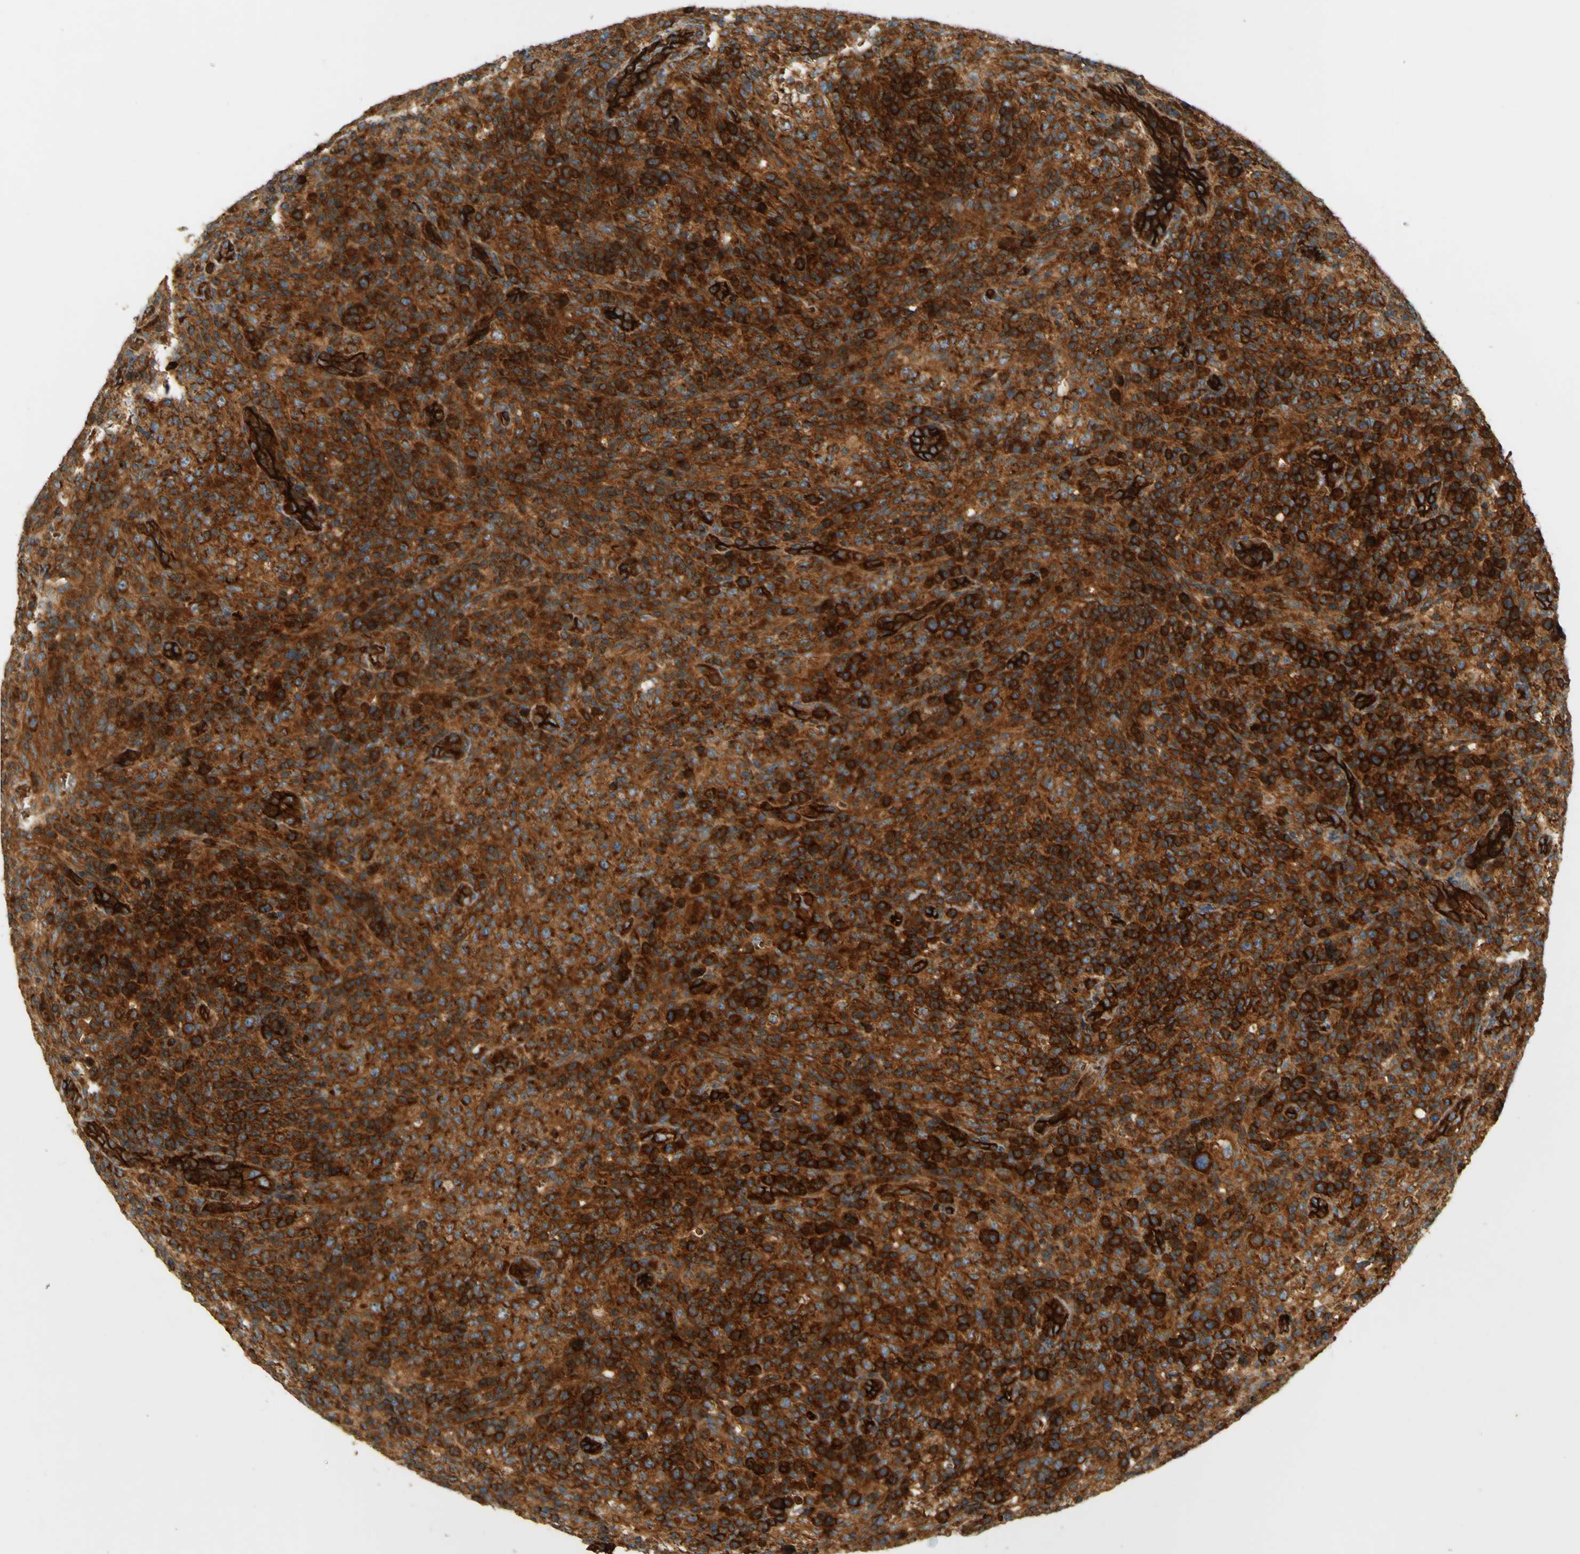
{"staining": {"intensity": "strong", "quantity": ">75%", "location": "cytoplasmic/membranous"}, "tissue": "lymphoma", "cell_type": "Tumor cells", "image_type": "cancer", "snomed": [{"axis": "morphology", "description": "Malignant lymphoma, non-Hodgkin's type, High grade"}, {"axis": "topography", "description": "Lymph node"}], "caption": "A photomicrograph of malignant lymphoma, non-Hodgkin's type (high-grade) stained for a protein shows strong cytoplasmic/membranous brown staining in tumor cells.", "gene": "DNAJC5", "patient": {"sex": "female", "age": 76}}